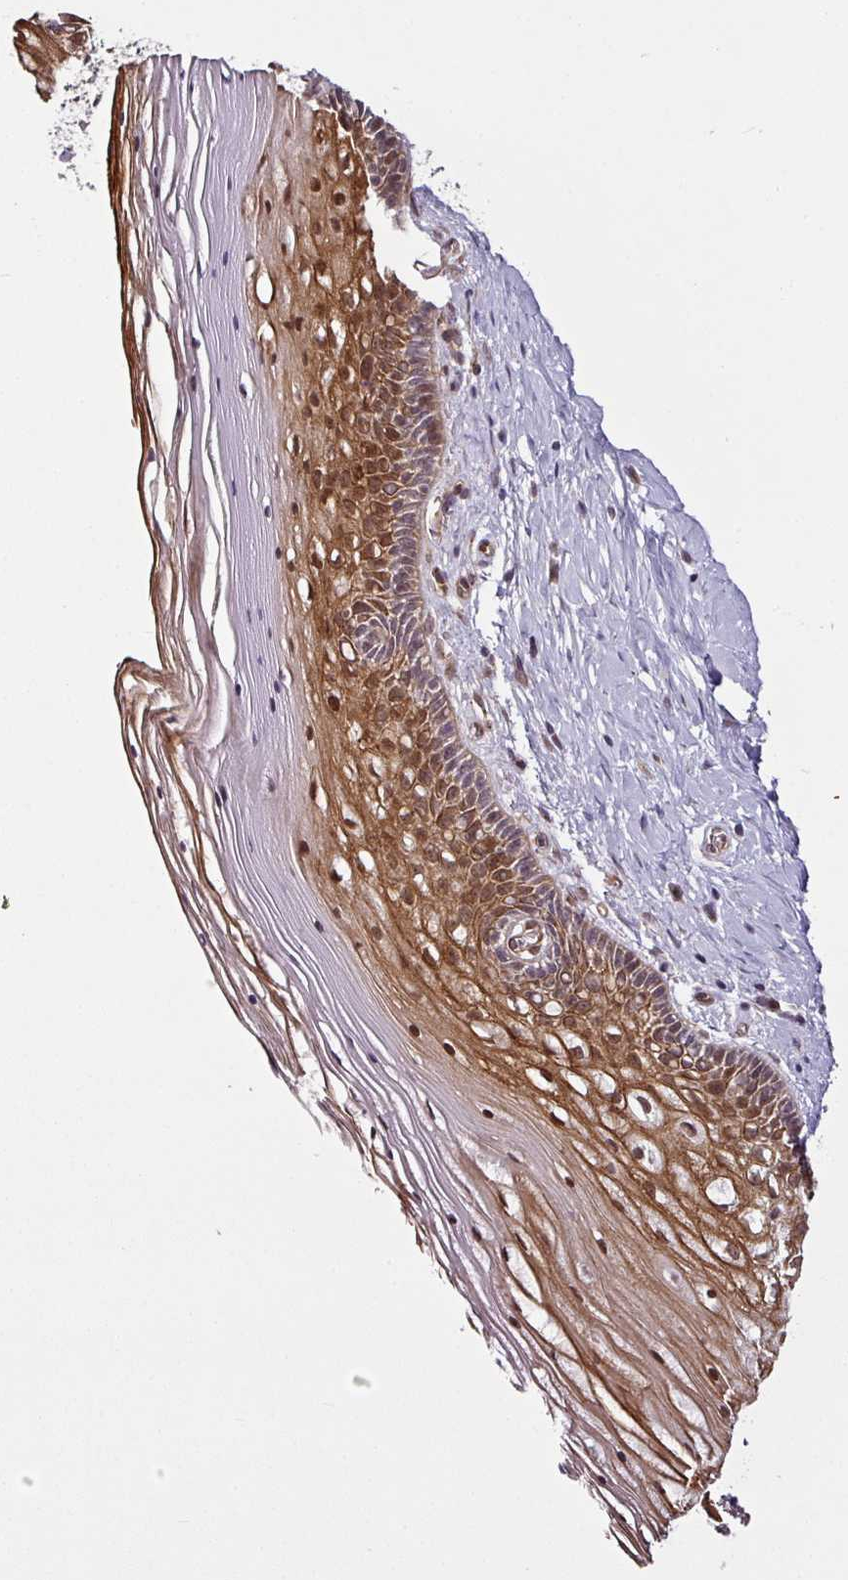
{"staining": {"intensity": "moderate", "quantity": ">75%", "location": "cytoplasmic/membranous"}, "tissue": "cervix", "cell_type": "Glandular cells", "image_type": "normal", "snomed": [{"axis": "morphology", "description": "Normal tissue, NOS"}, {"axis": "topography", "description": "Cervix"}], "caption": "Immunohistochemical staining of benign cervix shows medium levels of moderate cytoplasmic/membranous expression in approximately >75% of glandular cells.", "gene": "DCAF13", "patient": {"sex": "female", "age": 36}}